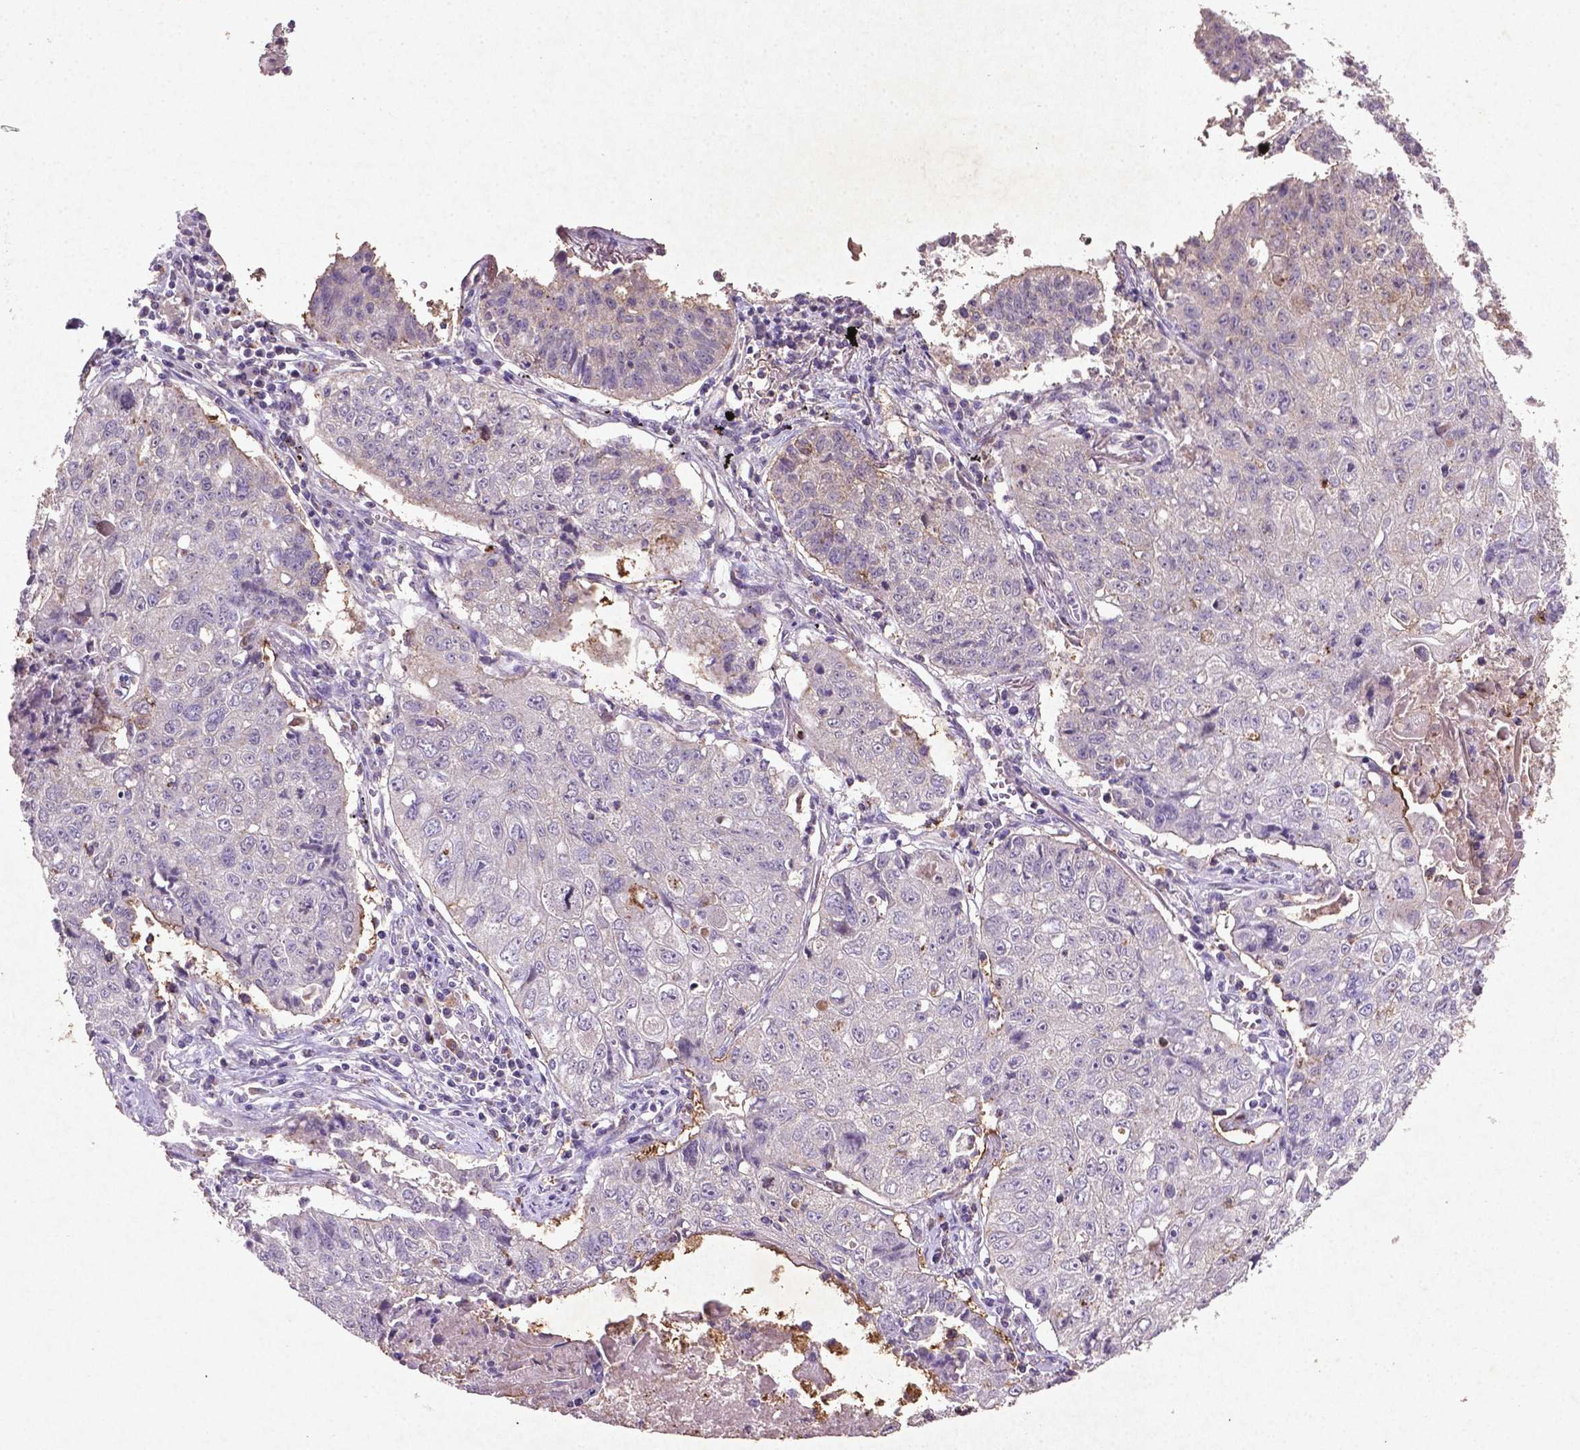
{"staining": {"intensity": "negative", "quantity": "none", "location": "none"}, "tissue": "lung cancer", "cell_type": "Tumor cells", "image_type": "cancer", "snomed": [{"axis": "morphology", "description": "Normal morphology"}, {"axis": "morphology", "description": "Aneuploidy"}, {"axis": "morphology", "description": "Squamous cell carcinoma, NOS"}, {"axis": "topography", "description": "Lymph node"}, {"axis": "topography", "description": "Lung"}], "caption": "Lung cancer was stained to show a protein in brown. There is no significant expression in tumor cells. (Immunohistochemistry, brightfield microscopy, high magnification).", "gene": "MTOR", "patient": {"sex": "female", "age": 76}}